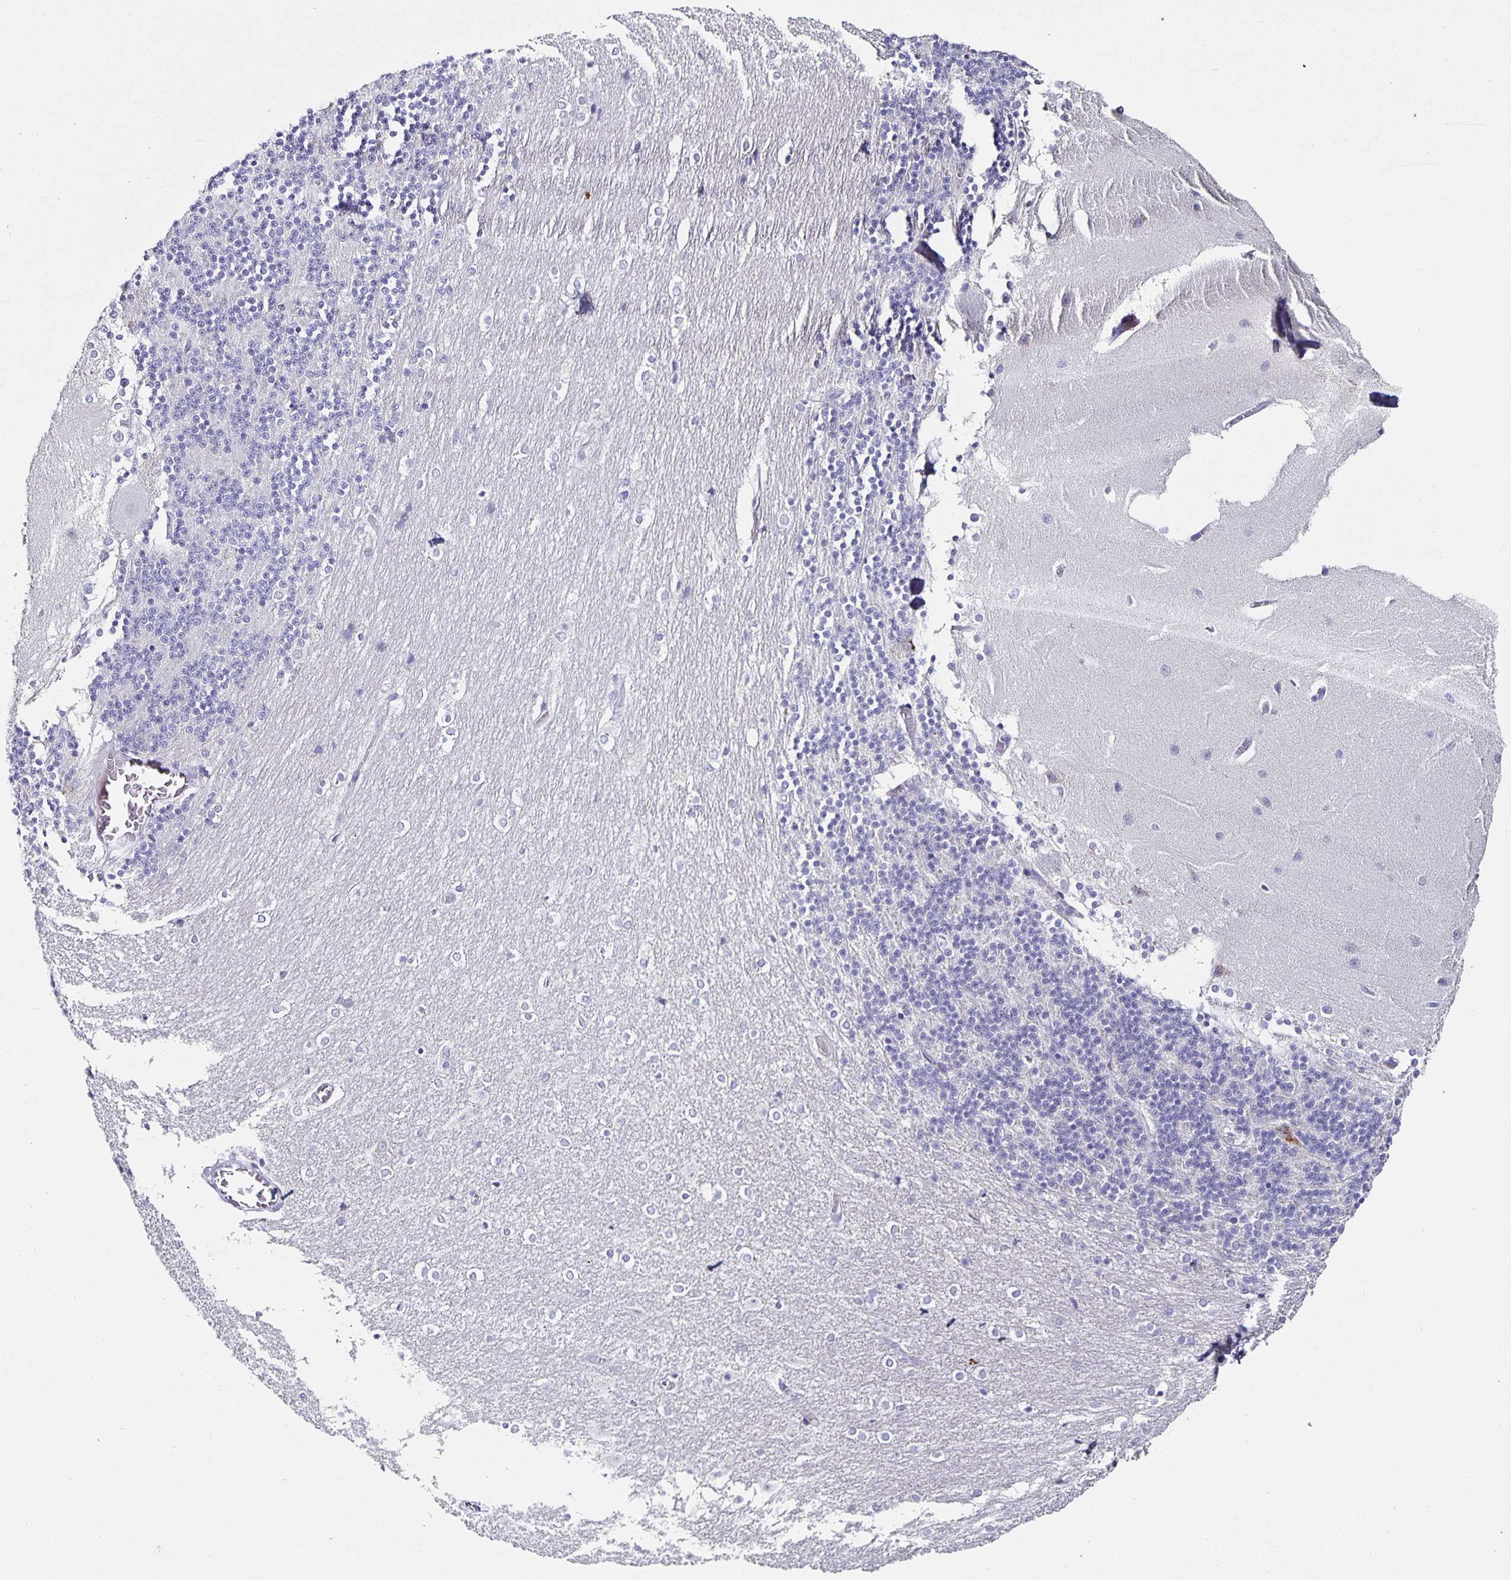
{"staining": {"intensity": "negative", "quantity": "none", "location": "none"}, "tissue": "cerebellum", "cell_type": "Cells in granular layer", "image_type": "normal", "snomed": [{"axis": "morphology", "description": "Normal tissue, NOS"}, {"axis": "topography", "description": "Cerebellum"}], "caption": "IHC image of benign cerebellum: human cerebellum stained with DAB (3,3'-diaminobenzidine) shows no significant protein staining in cells in granular layer.", "gene": "CHGA", "patient": {"sex": "female", "age": 54}}